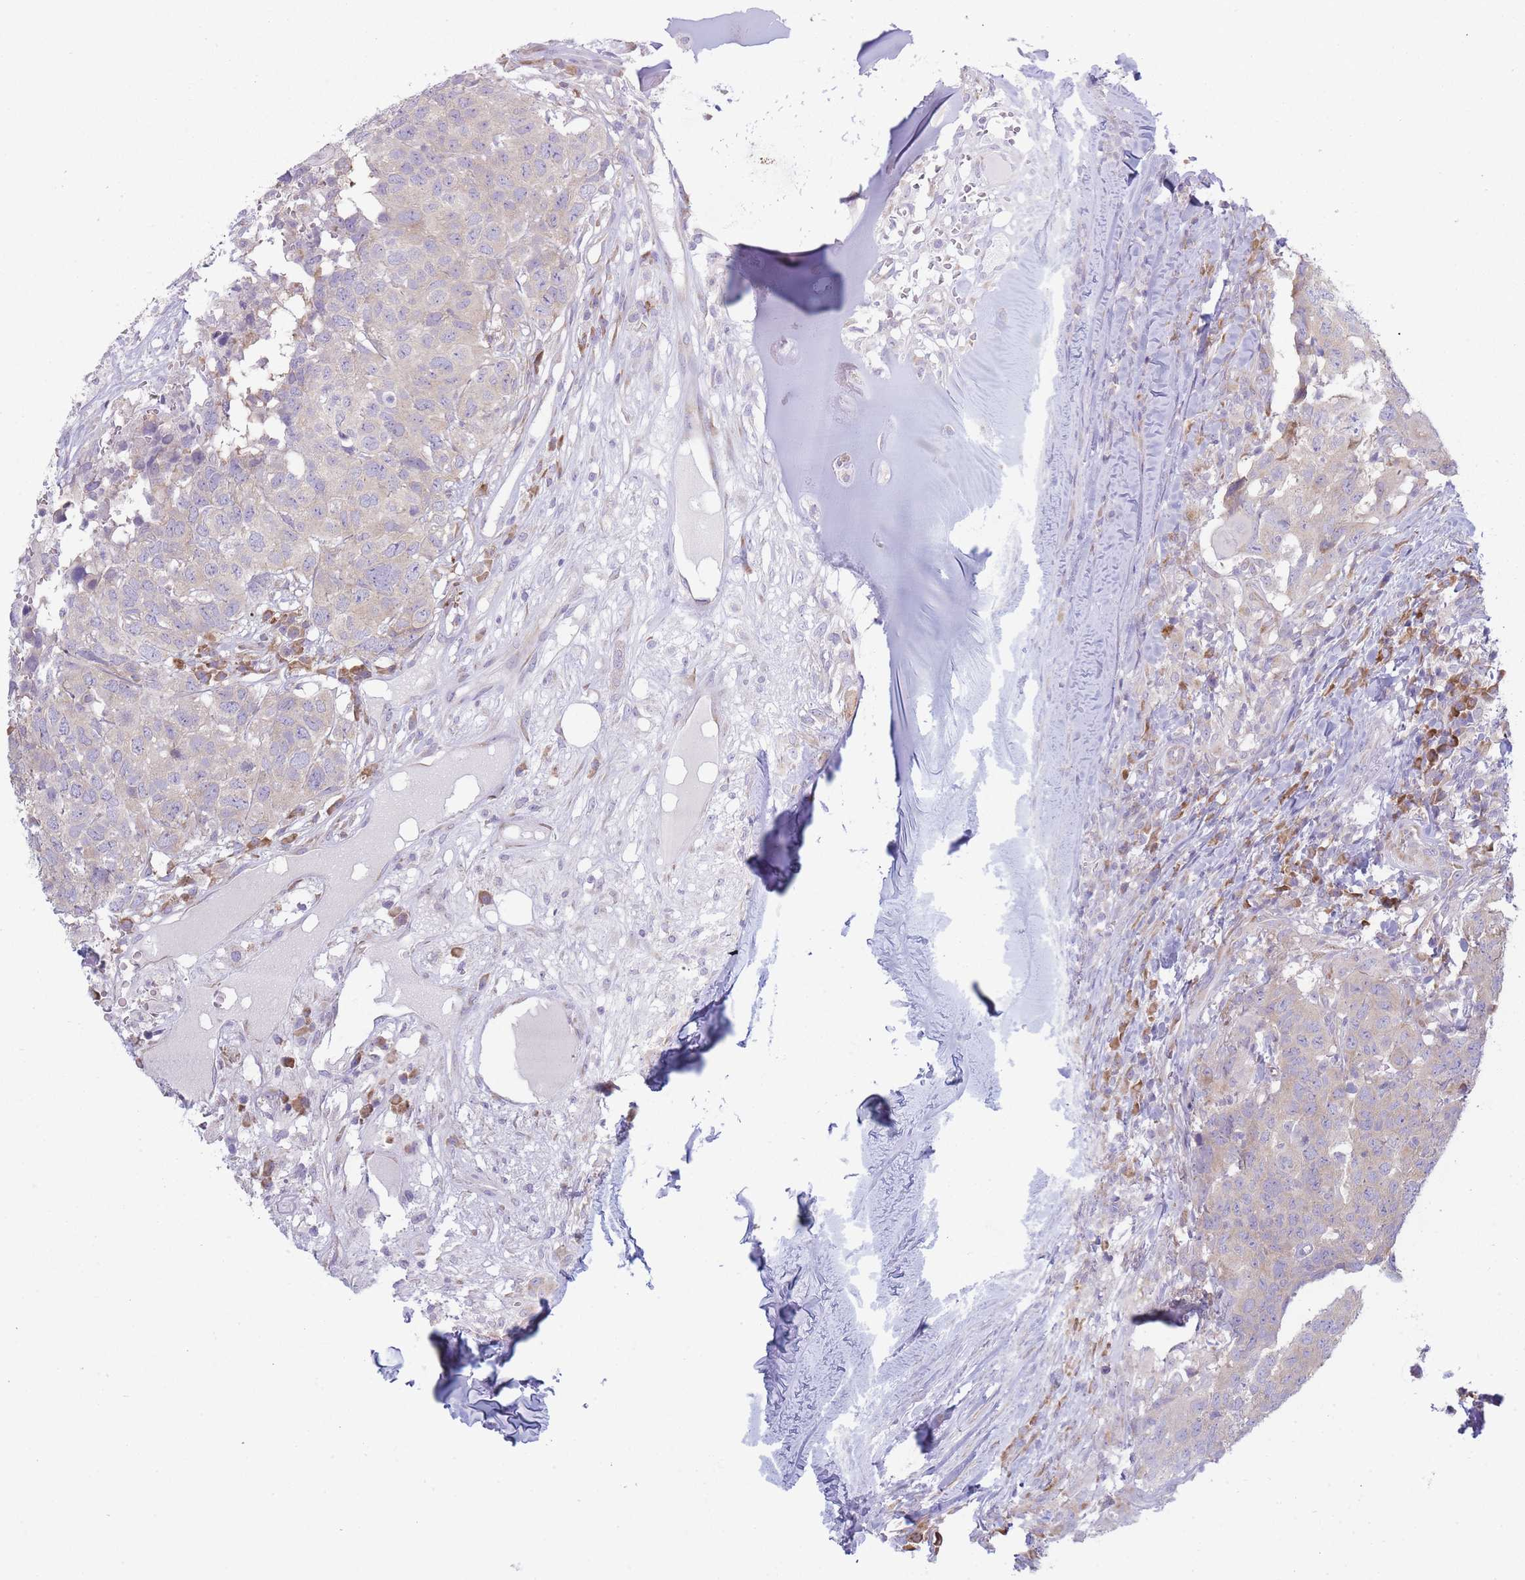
{"staining": {"intensity": "weak", "quantity": "25%-75%", "location": "cytoplasmic/membranous"}, "tissue": "head and neck cancer", "cell_type": "Tumor cells", "image_type": "cancer", "snomed": [{"axis": "morphology", "description": "Normal tissue, NOS"}, {"axis": "morphology", "description": "Squamous cell carcinoma, NOS"}, {"axis": "topography", "description": "Skeletal muscle"}, {"axis": "topography", "description": "Vascular tissue"}, {"axis": "topography", "description": "Peripheral nerve tissue"}, {"axis": "topography", "description": "Head-Neck"}], "caption": "Head and neck cancer (squamous cell carcinoma) stained with immunohistochemistry shows weak cytoplasmic/membranous expression in about 25%-75% of tumor cells.", "gene": "OR5L2", "patient": {"sex": "male", "age": 66}}